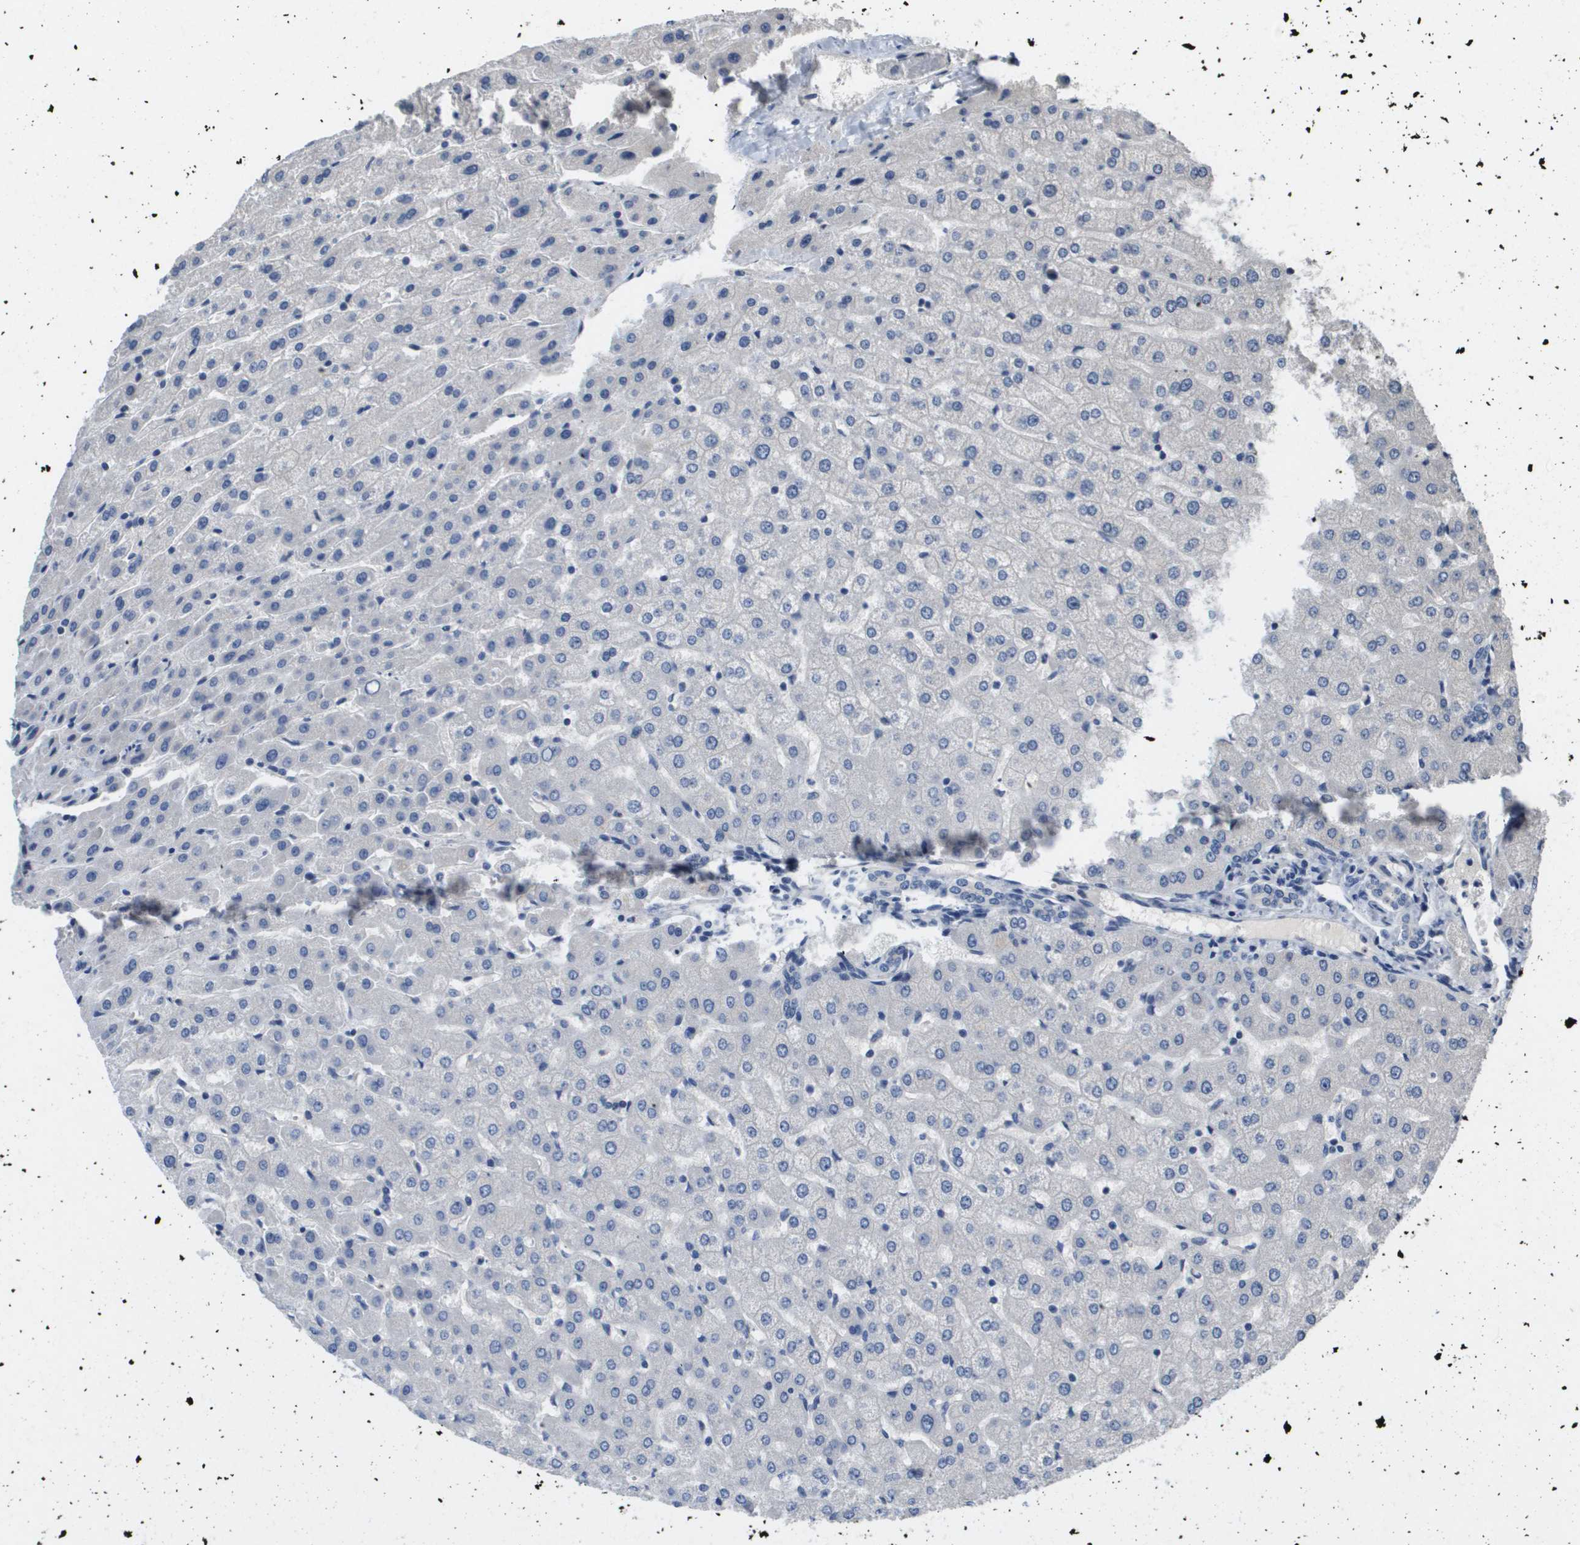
{"staining": {"intensity": "negative", "quantity": "none", "location": "none"}, "tissue": "liver", "cell_type": "Cholangiocytes", "image_type": "normal", "snomed": [{"axis": "morphology", "description": "Normal tissue, NOS"}, {"axis": "morphology", "description": "Fibrosis, NOS"}, {"axis": "topography", "description": "Liver"}], "caption": "Protein analysis of normal liver displays no significant expression in cholangiocytes. (DAB (3,3'-diaminobenzidine) immunohistochemistry (IHC) visualized using brightfield microscopy, high magnification).", "gene": "CAPN11", "patient": {"sex": "female", "age": 29}}